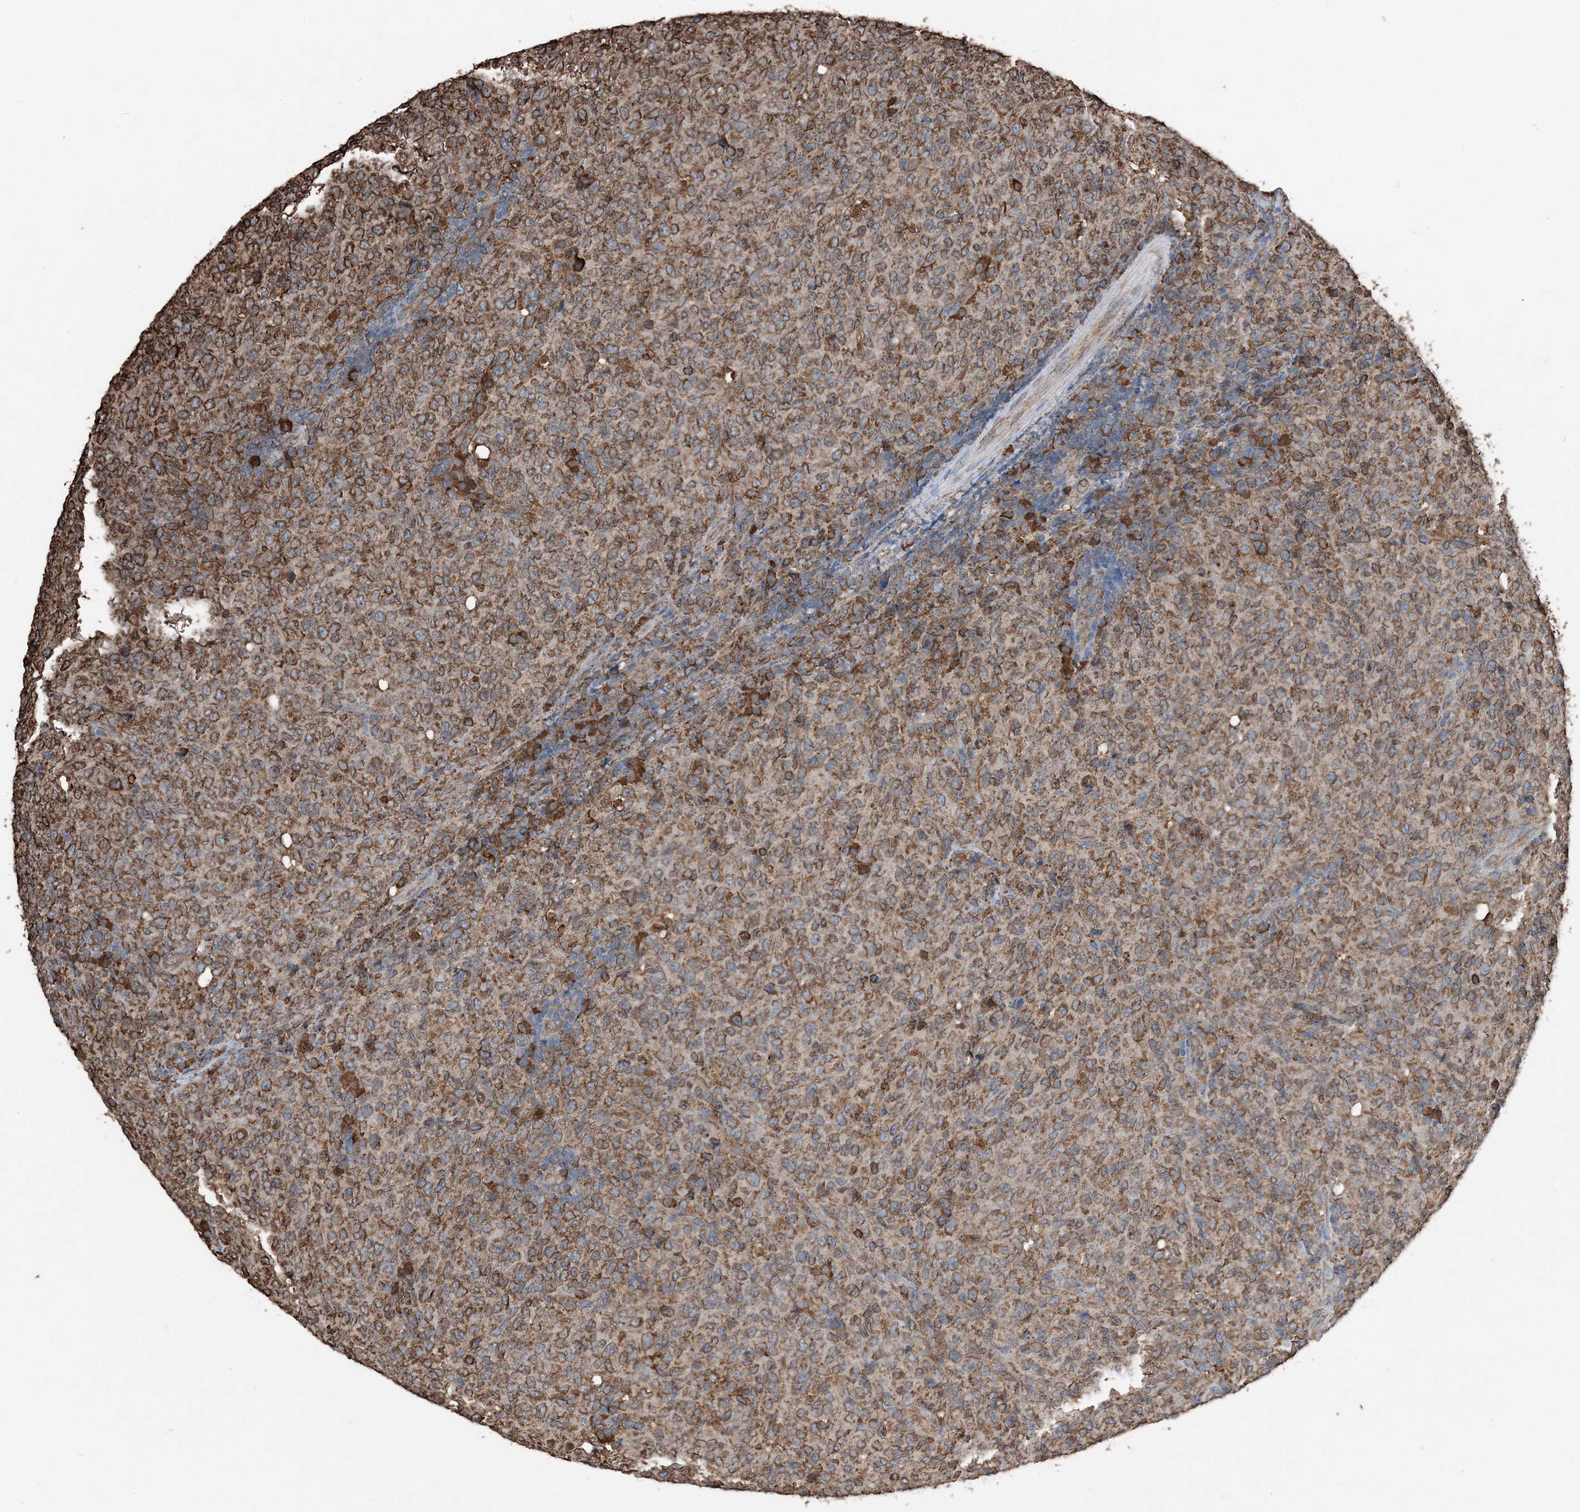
{"staining": {"intensity": "moderate", "quantity": ">75%", "location": "cytoplasmic/membranous"}, "tissue": "lymphoma", "cell_type": "Tumor cells", "image_type": "cancer", "snomed": [{"axis": "morphology", "description": "Malignant lymphoma, non-Hodgkin's type, High grade"}, {"axis": "topography", "description": "Tonsil"}], "caption": "This photomicrograph exhibits lymphoma stained with IHC to label a protein in brown. The cytoplasmic/membranous of tumor cells show moderate positivity for the protein. Nuclei are counter-stained blue.", "gene": "PDIA6", "patient": {"sex": "female", "age": 36}}